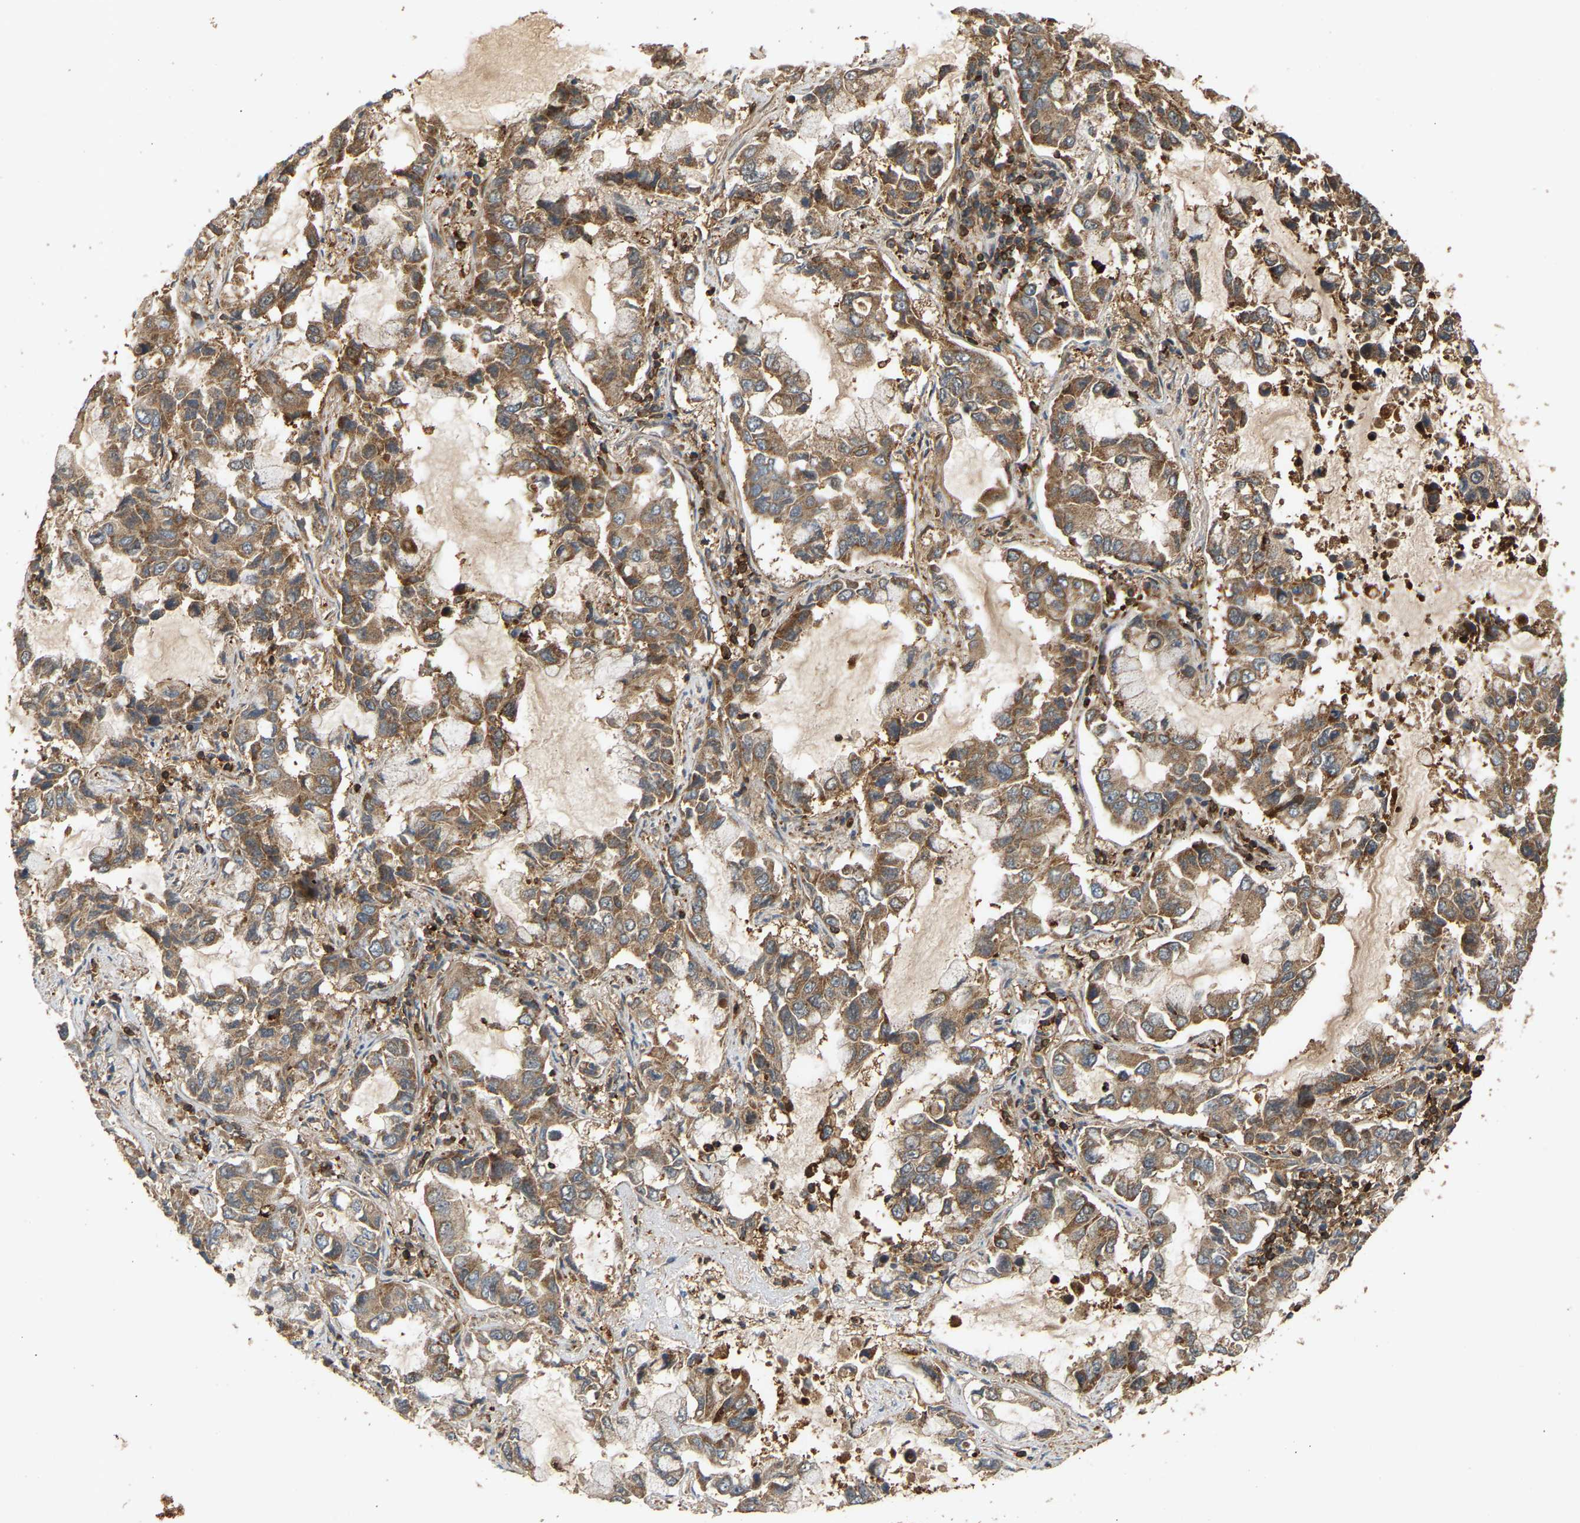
{"staining": {"intensity": "moderate", "quantity": ">75%", "location": "cytoplasmic/membranous"}, "tissue": "lung cancer", "cell_type": "Tumor cells", "image_type": "cancer", "snomed": [{"axis": "morphology", "description": "Adenocarcinoma, NOS"}, {"axis": "topography", "description": "Lung"}], "caption": "Immunohistochemistry photomicrograph of neoplastic tissue: lung adenocarcinoma stained using immunohistochemistry (IHC) shows medium levels of moderate protein expression localized specifically in the cytoplasmic/membranous of tumor cells, appearing as a cytoplasmic/membranous brown color.", "gene": "GOPC", "patient": {"sex": "male", "age": 64}}